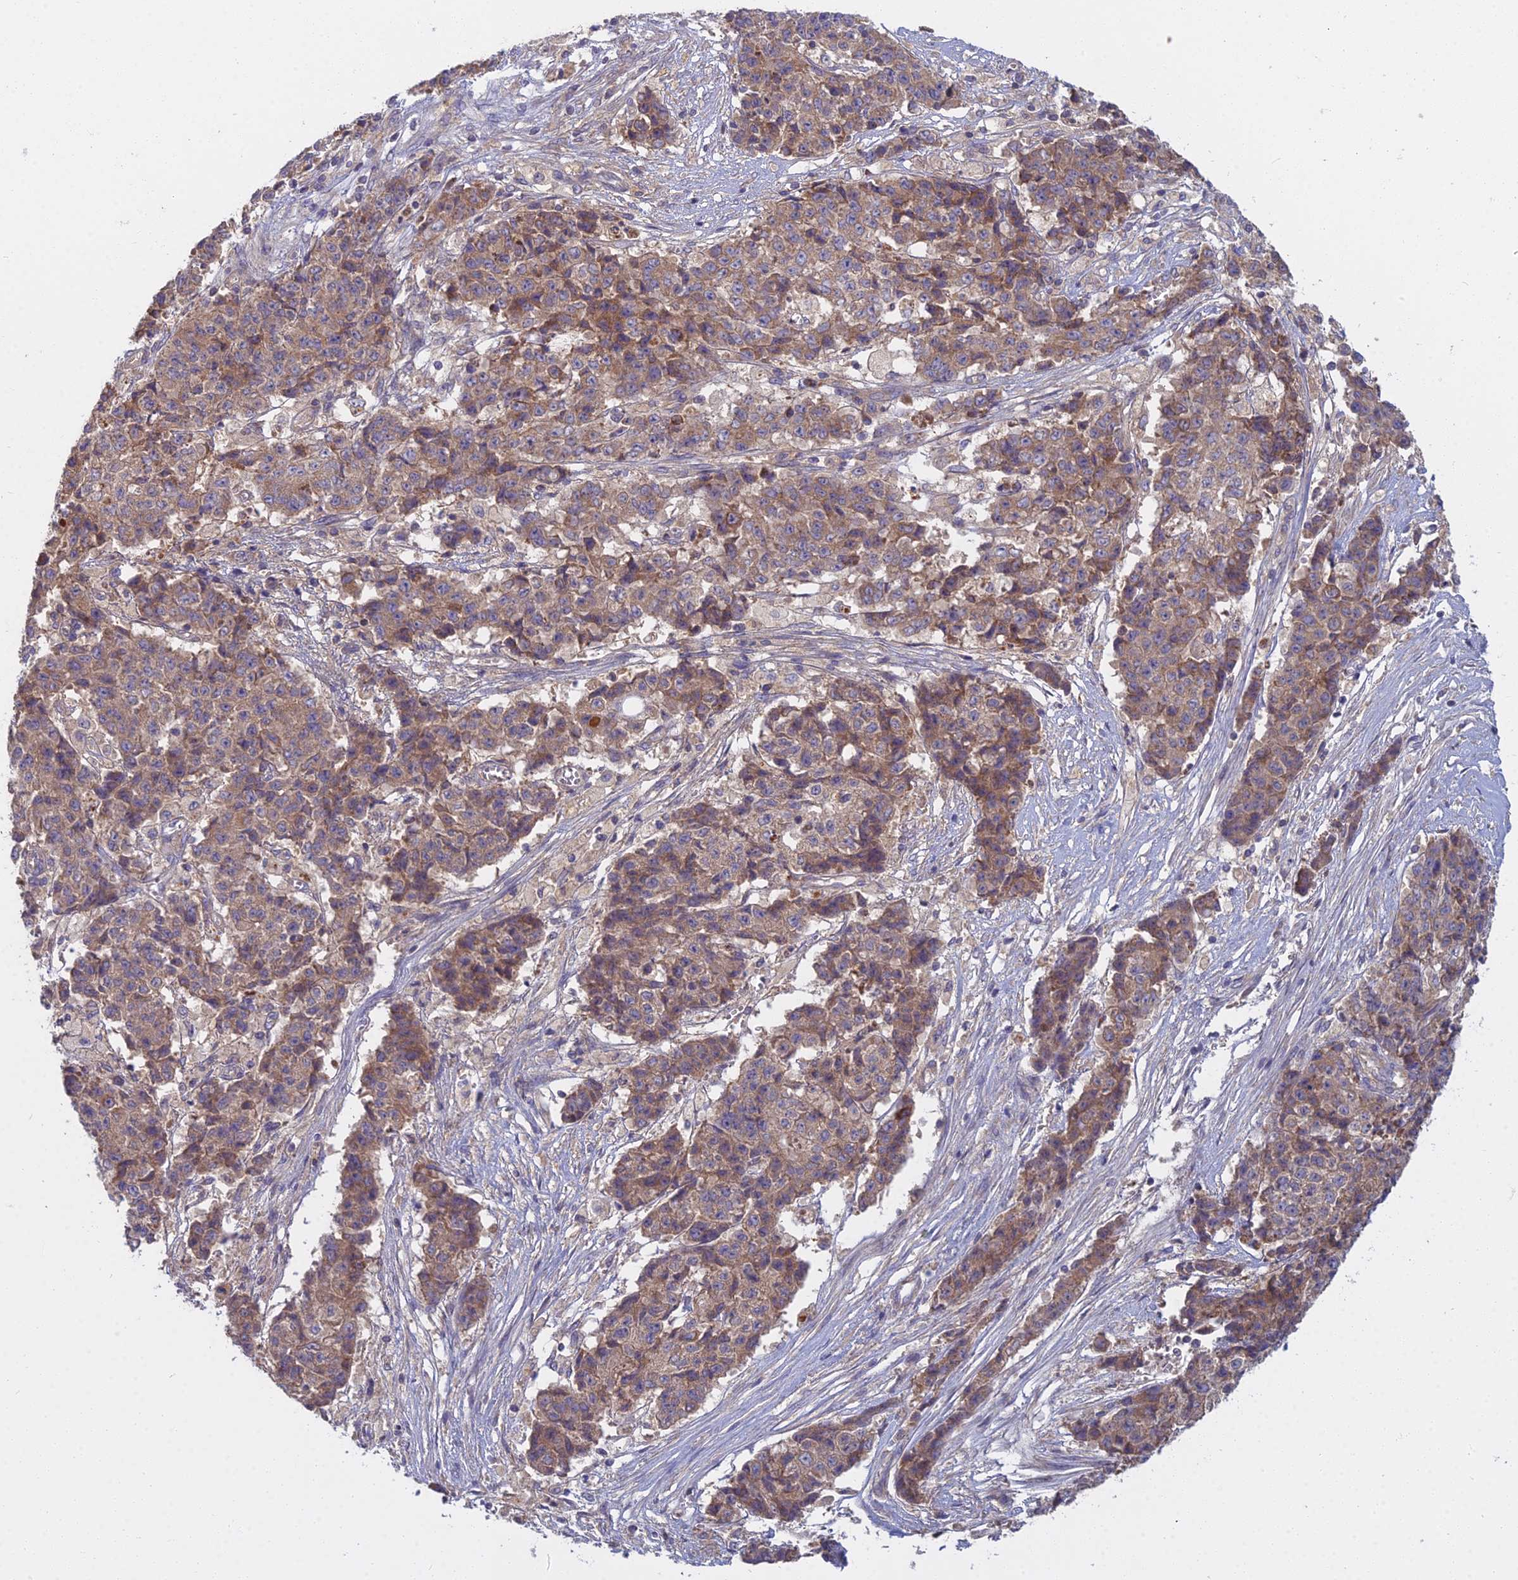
{"staining": {"intensity": "moderate", "quantity": ">75%", "location": "cytoplasmic/membranous"}, "tissue": "ovarian cancer", "cell_type": "Tumor cells", "image_type": "cancer", "snomed": [{"axis": "morphology", "description": "Carcinoma, endometroid"}, {"axis": "topography", "description": "Ovary"}], "caption": "A photomicrograph of ovarian cancer (endometroid carcinoma) stained for a protein demonstrates moderate cytoplasmic/membranous brown staining in tumor cells.", "gene": "CCDC167", "patient": {"sex": "female", "age": 42}}